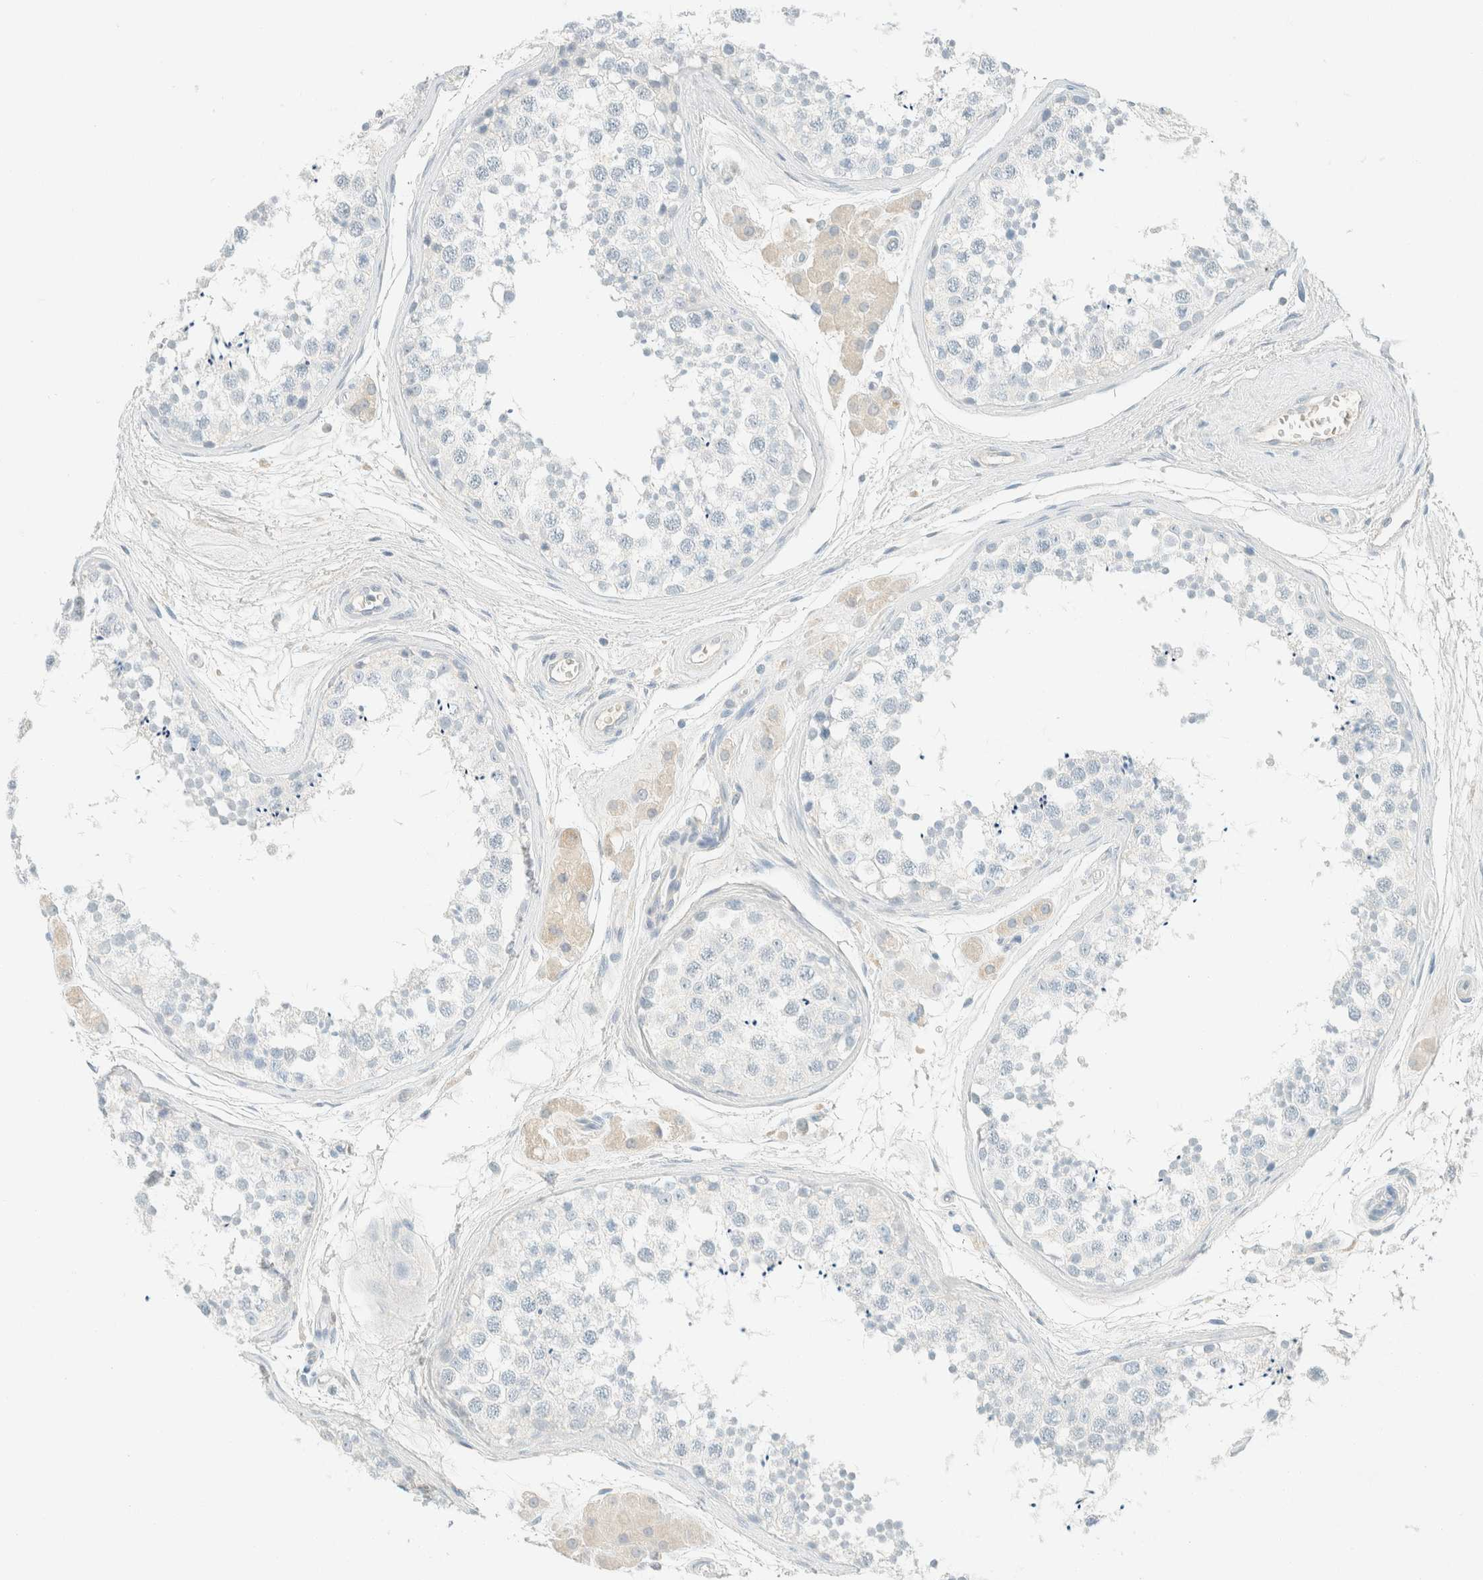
{"staining": {"intensity": "negative", "quantity": "none", "location": "none"}, "tissue": "testis", "cell_type": "Cells in seminiferous ducts", "image_type": "normal", "snomed": [{"axis": "morphology", "description": "Normal tissue, NOS"}, {"axis": "topography", "description": "Testis"}], "caption": "Protein analysis of unremarkable testis displays no significant expression in cells in seminiferous ducts. (Brightfield microscopy of DAB (3,3'-diaminobenzidine) immunohistochemistry at high magnification).", "gene": "GPA33", "patient": {"sex": "male", "age": 56}}